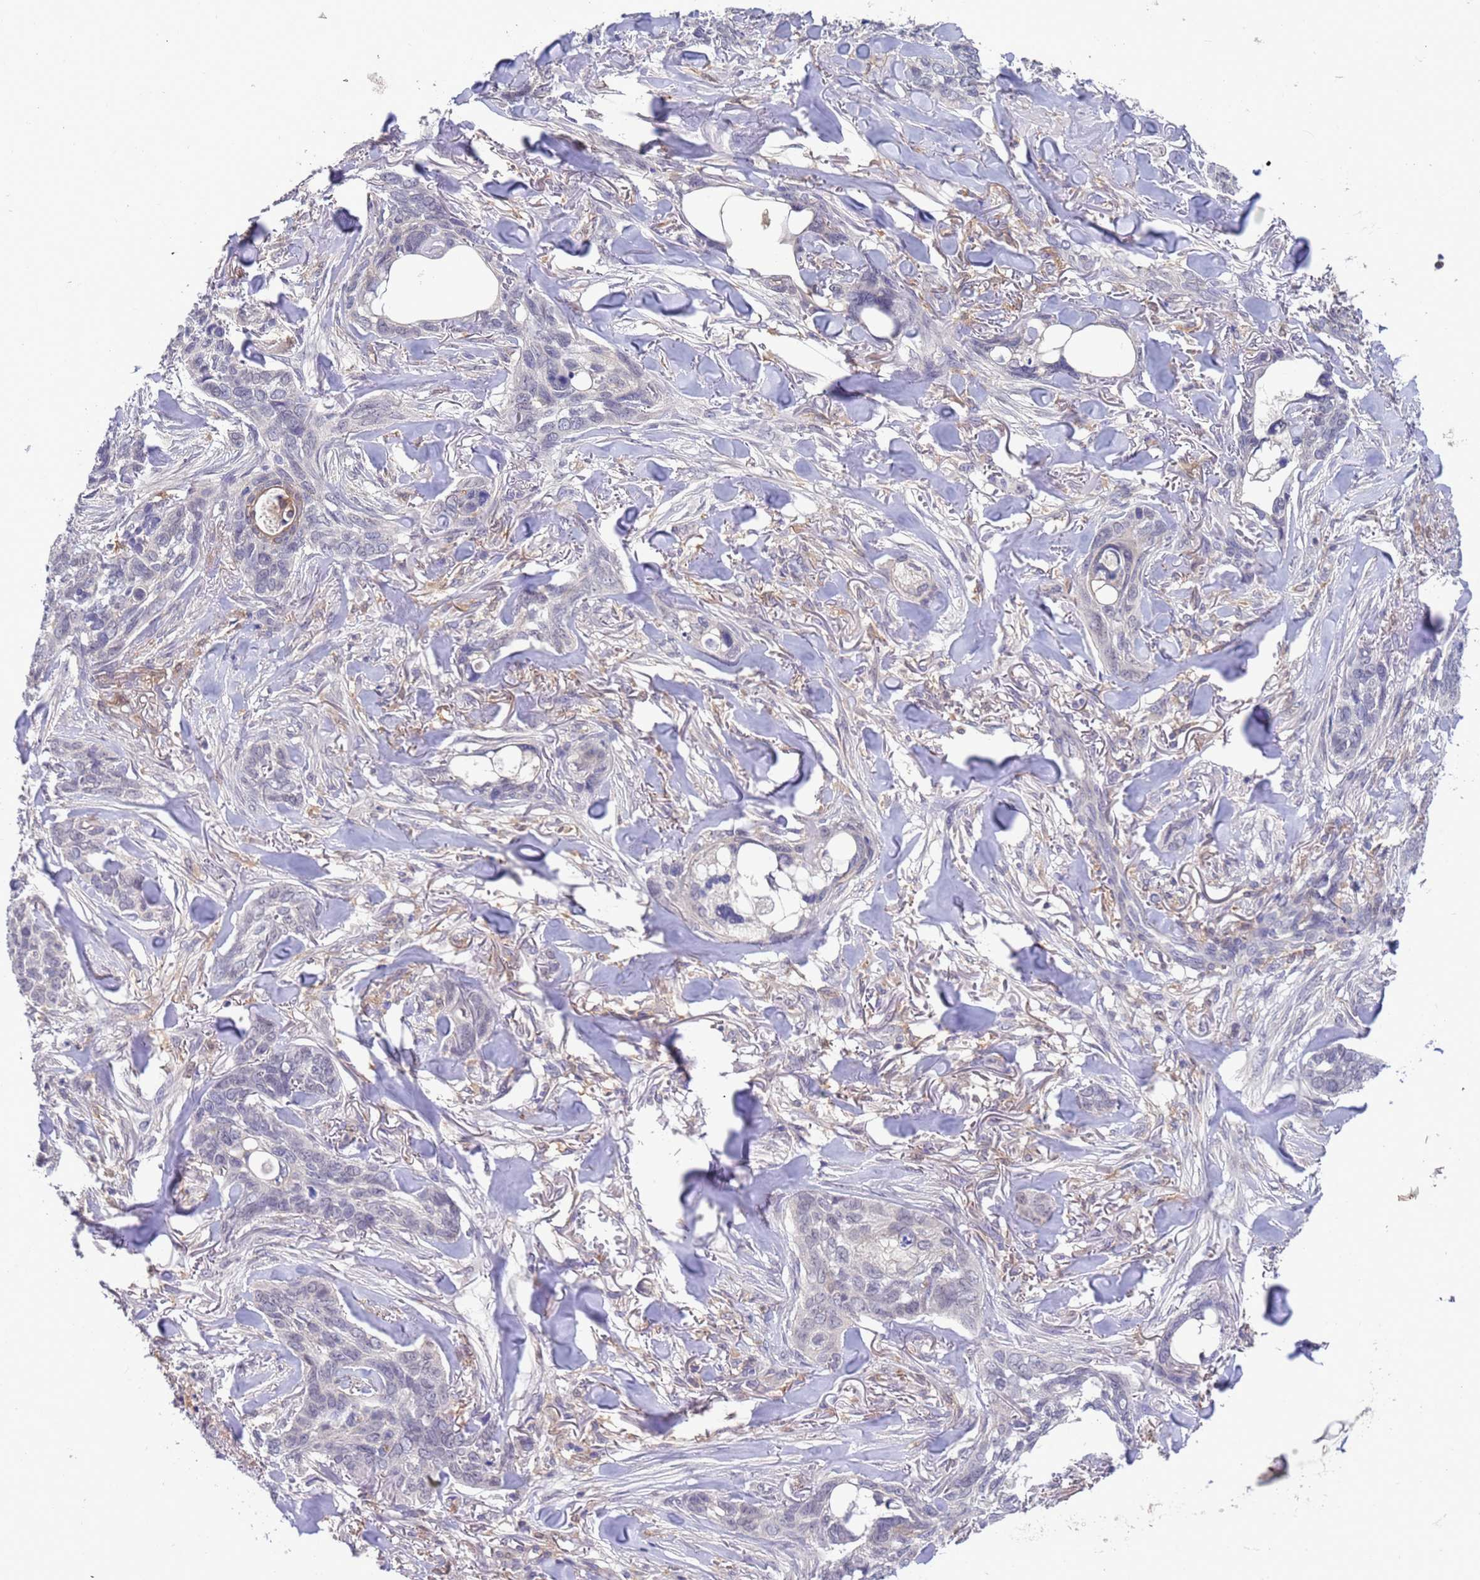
{"staining": {"intensity": "negative", "quantity": "none", "location": "none"}, "tissue": "skin cancer", "cell_type": "Tumor cells", "image_type": "cancer", "snomed": [{"axis": "morphology", "description": "Basal cell carcinoma"}, {"axis": "topography", "description": "Skin"}], "caption": "This is an immunohistochemistry (IHC) photomicrograph of skin basal cell carcinoma. There is no staining in tumor cells.", "gene": "AMPD3", "patient": {"sex": "male", "age": 86}}